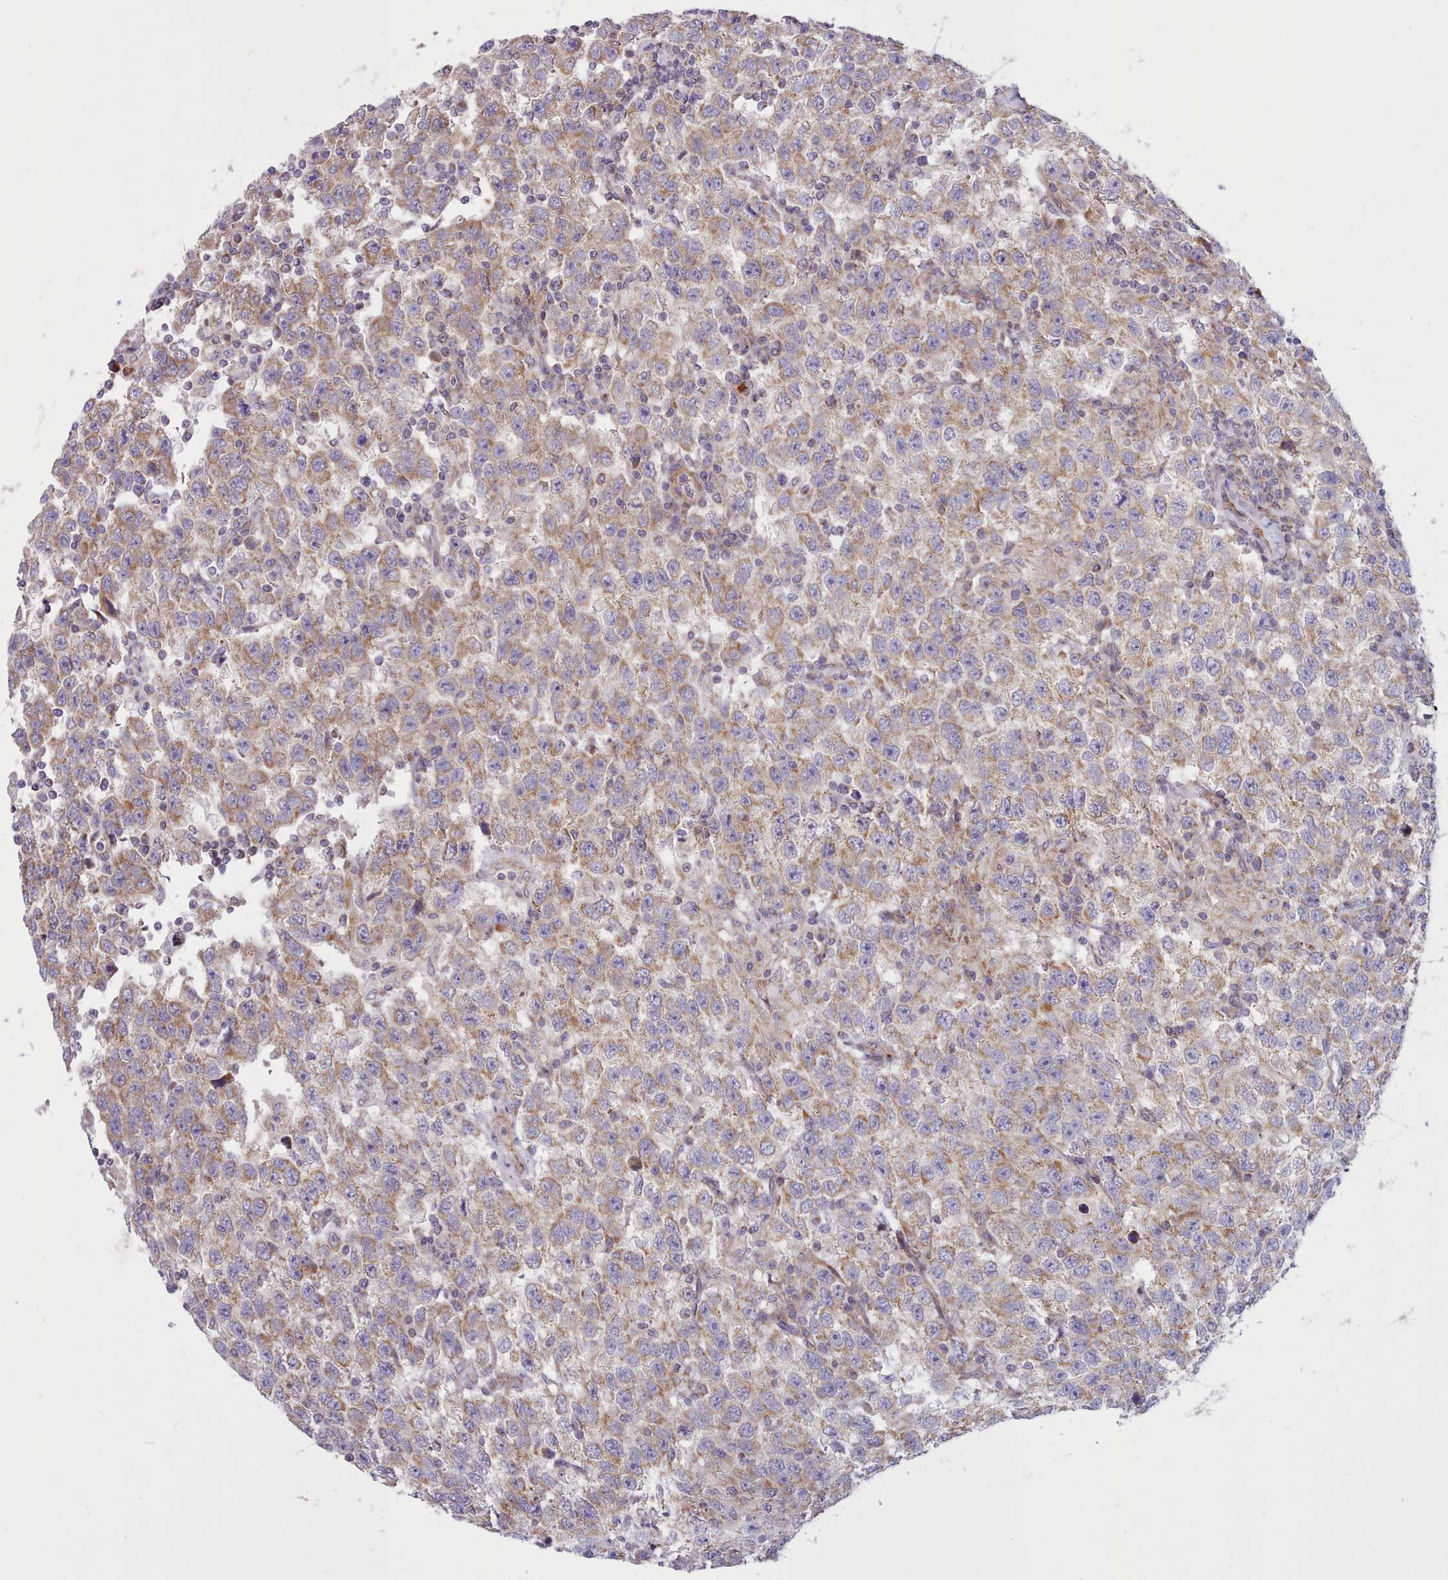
{"staining": {"intensity": "moderate", "quantity": ">75%", "location": "cytoplasmic/membranous"}, "tissue": "testis cancer", "cell_type": "Tumor cells", "image_type": "cancer", "snomed": [{"axis": "morphology", "description": "Seminoma, NOS"}, {"axis": "topography", "description": "Testis"}], "caption": "A photomicrograph of testis cancer (seminoma) stained for a protein demonstrates moderate cytoplasmic/membranous brown staining in tumor cells. Ihc stains the protein of interest in brown and the nuclei are stained blue.", "gene": "MRPL21", "patient": {"sex": "male", "age": 41}}